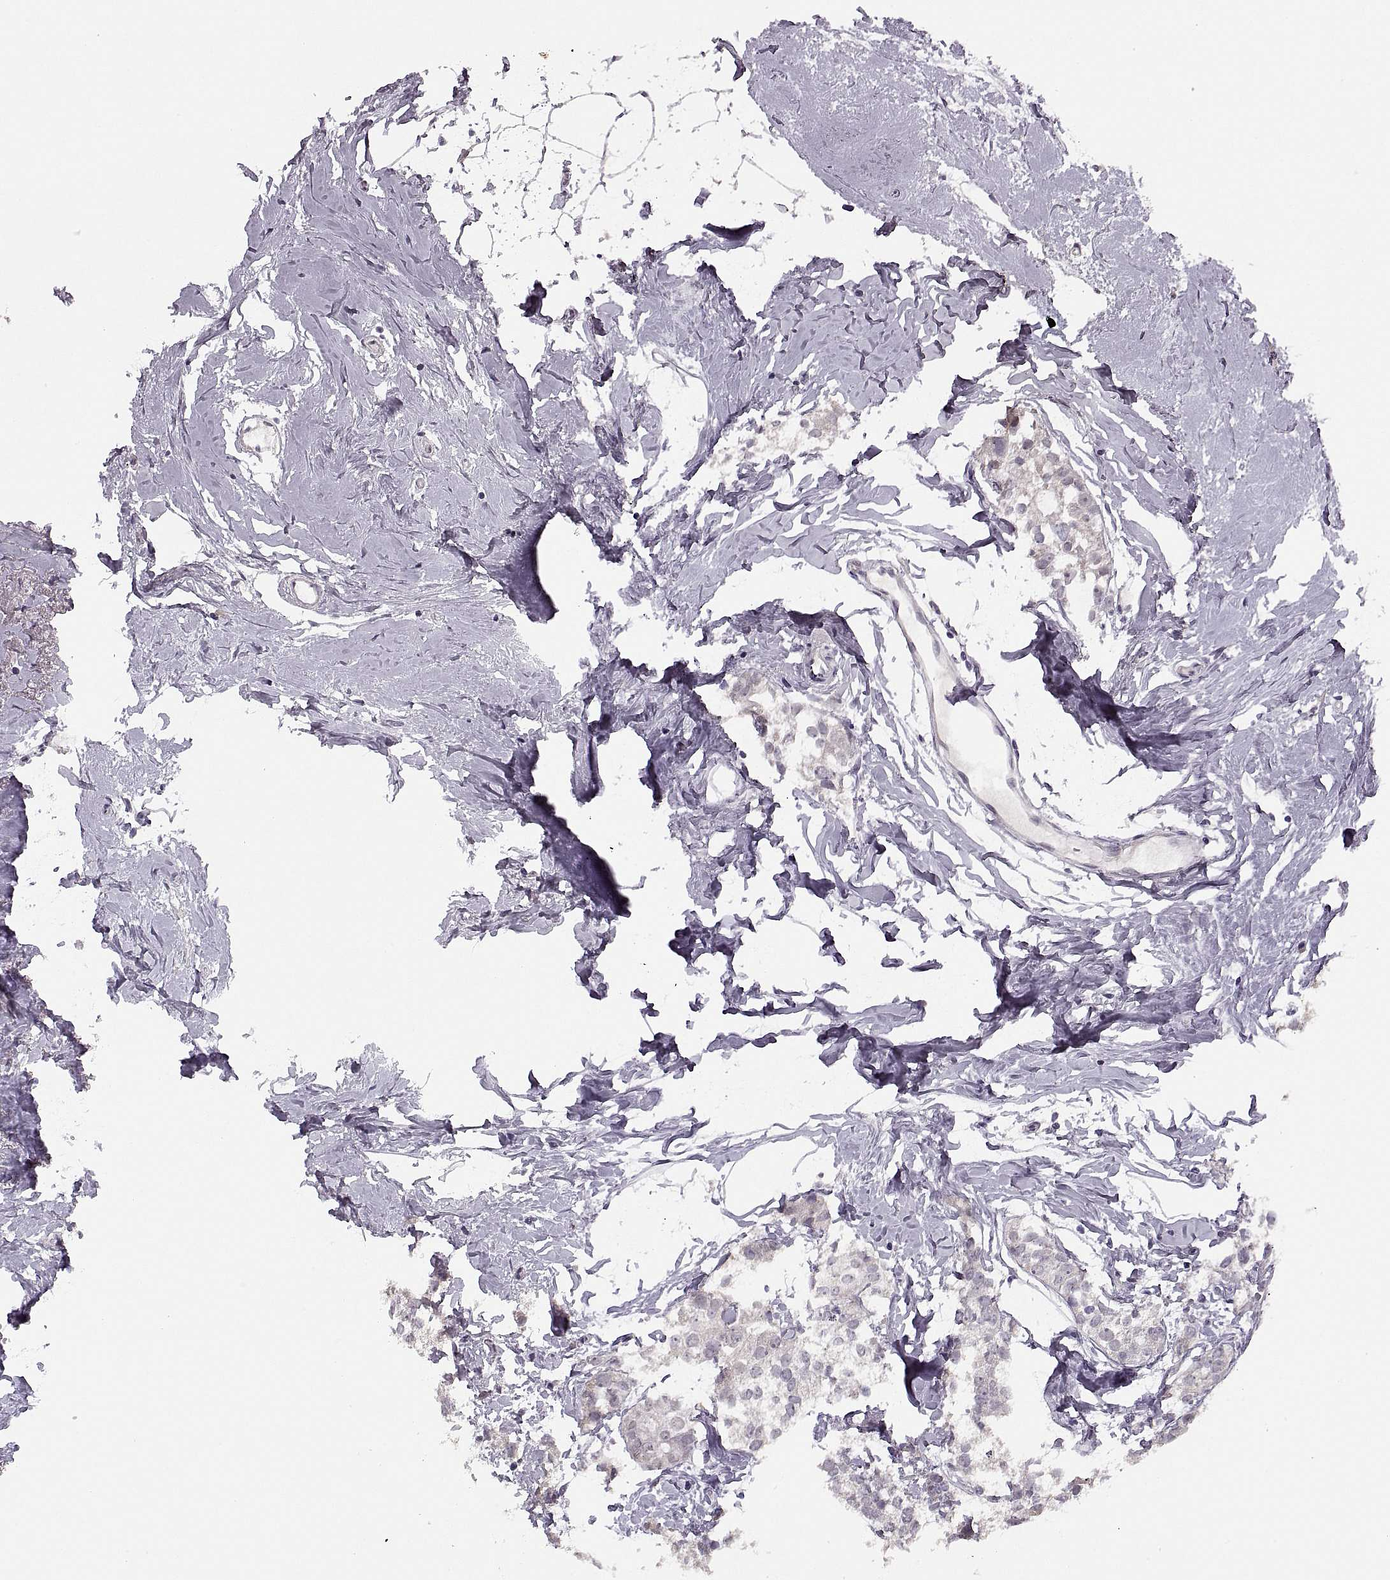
{"staining": {"intensity": "negative", "quantity": "none", "location": "none"}, "tissue": "breast cancer", "cell_type": "Tumor cells", "image_type": "cancer", "snomed": [{"axis": "morphology", "description": "Duct carcinoma"}, {"axis": "topography", "description": "Breast"}], "caption": "Tumor cells show no significant protein staining in breast infiltrating ductal carcinoma. Brightfield microscopy of IHC stained with DAB (3,3'-diaminobenzidine) (brown) and hematoxylin (blue), captured at high magnification.", "gene": "PAGE5", "patient": {"sex": "female", "age": 40}}